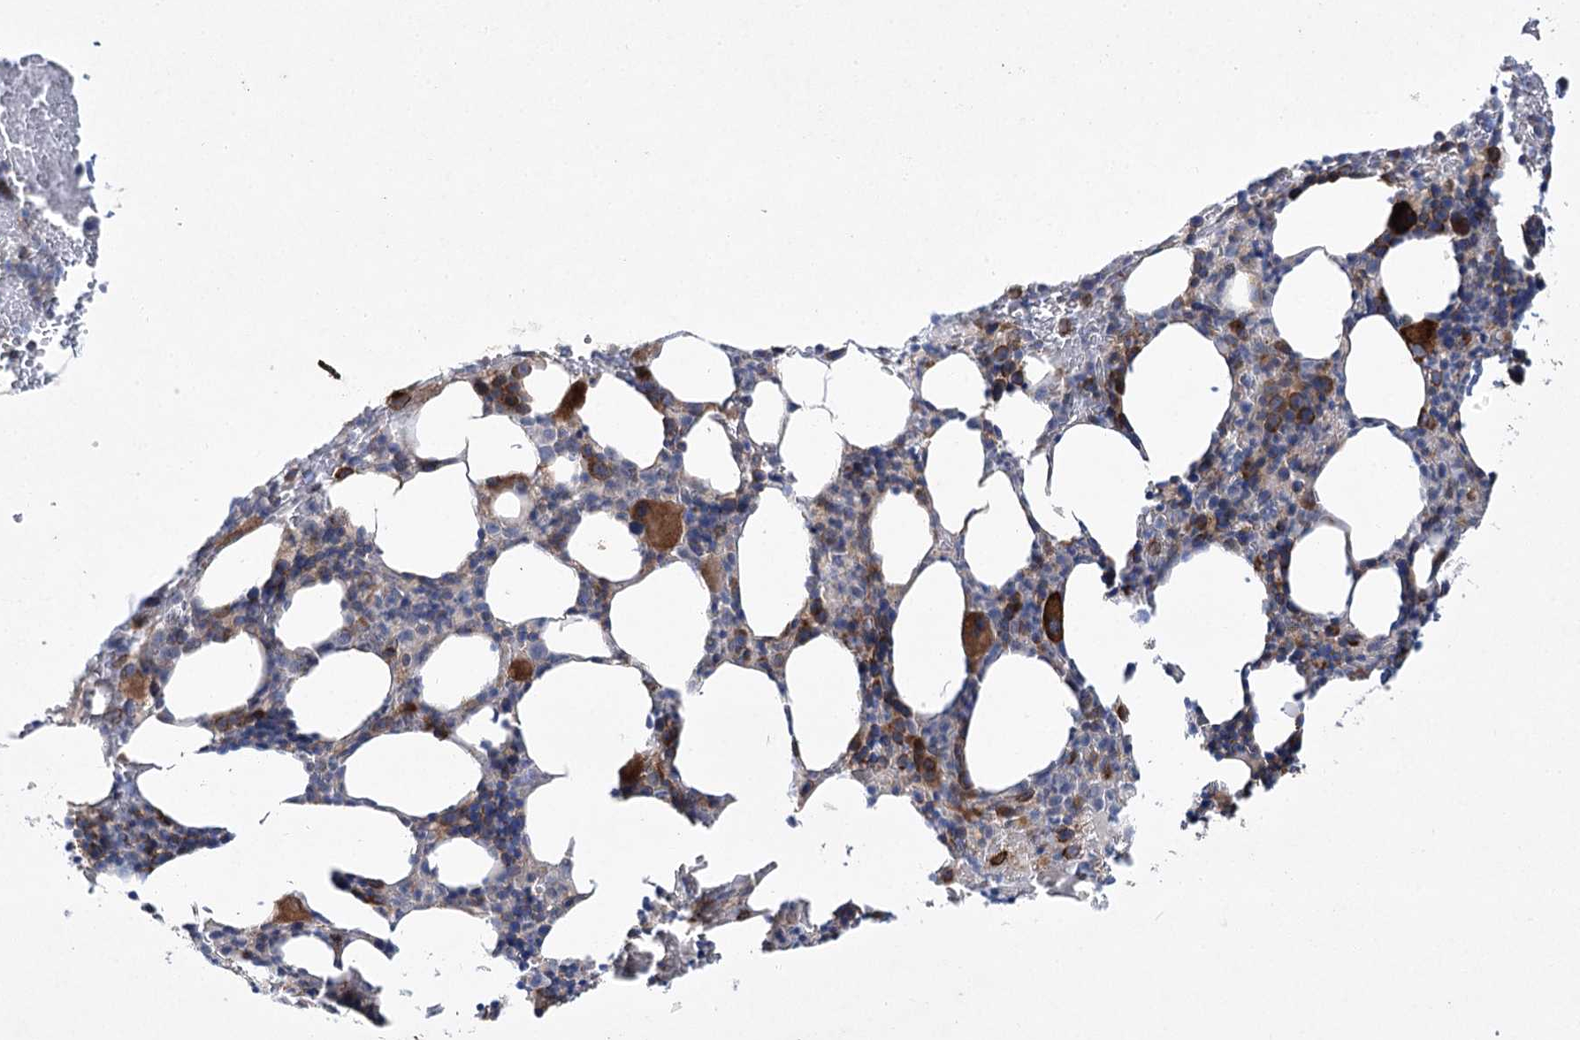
{"staining": {"intensity": "strong", "quantity": "<25%", "location": "cytoplasmic/membranous"}, "tissue": "bone marrow", "cell_type": "Hematopoietic cells", "image_type": "normal", "snomed": [{"axis": "morphology", "description": "Normal tissue, NOS"}, {"axis": "topography", "description": "Bone marrow"}], "caption": "Protein staining of normal bone marrow shows strong cytoplasmic/membranous expression in about <25% of hematopoietic cells. (DAB IHC, brown staining for protein, blue staining for nuclei).", "gene": "VWA2", "patient": {"sex": "male", "age": 62}}